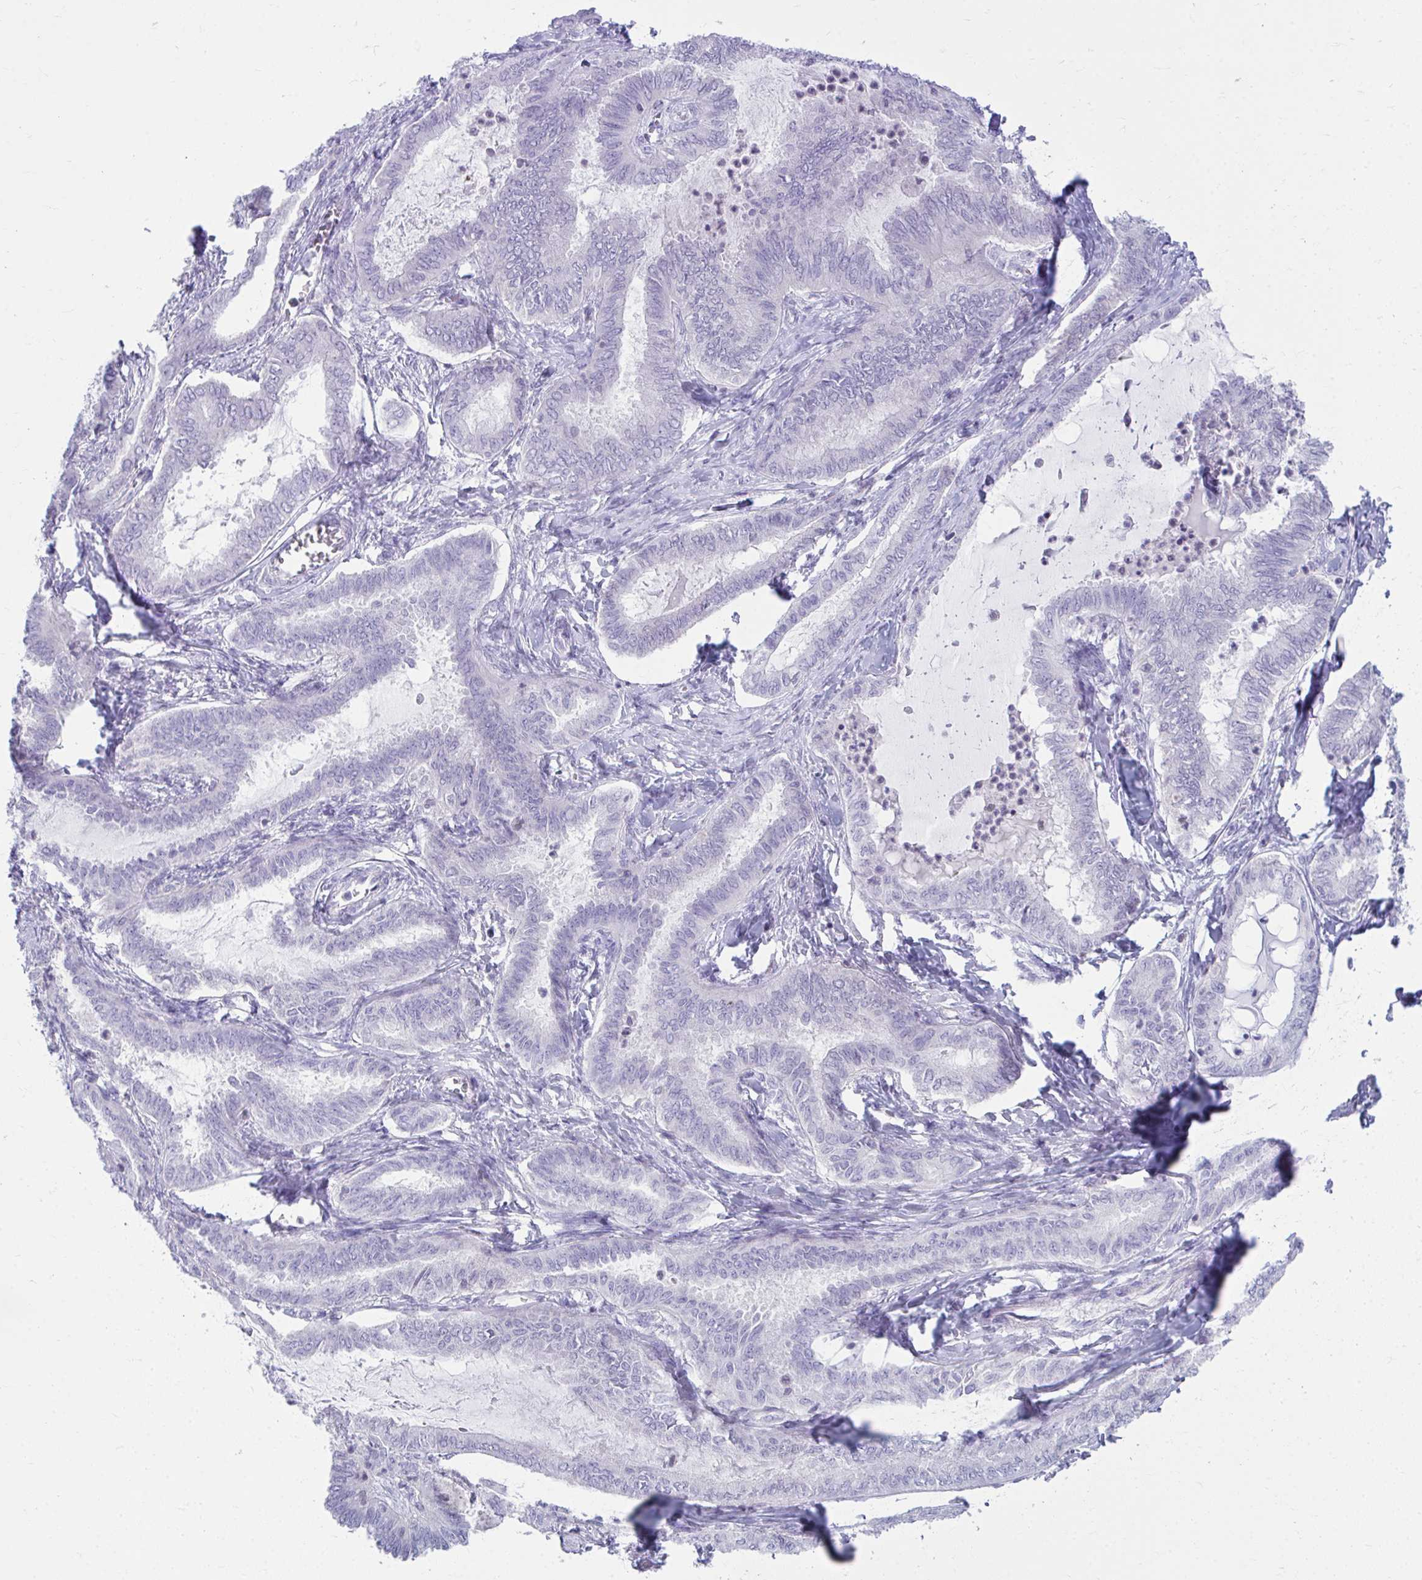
{"staining": {"intensity": "negative", "quantity": "none", "location": "none"}, "tissue": "ovarian cancer", "cell_type": "Tumor cells", "image_type": "cancer", "snomed": [{"axis": "morphology", "description": "Carcinoma, endometroid"}, {"axis": "topography", "description": "Ovary"}], "caption": "Human ovarian endometroid carcinoma stained for a protein using IHC shows no expression in tumor cells.", "gene": "OR7A5", "patient": {"sex": "female", "age": 70}}